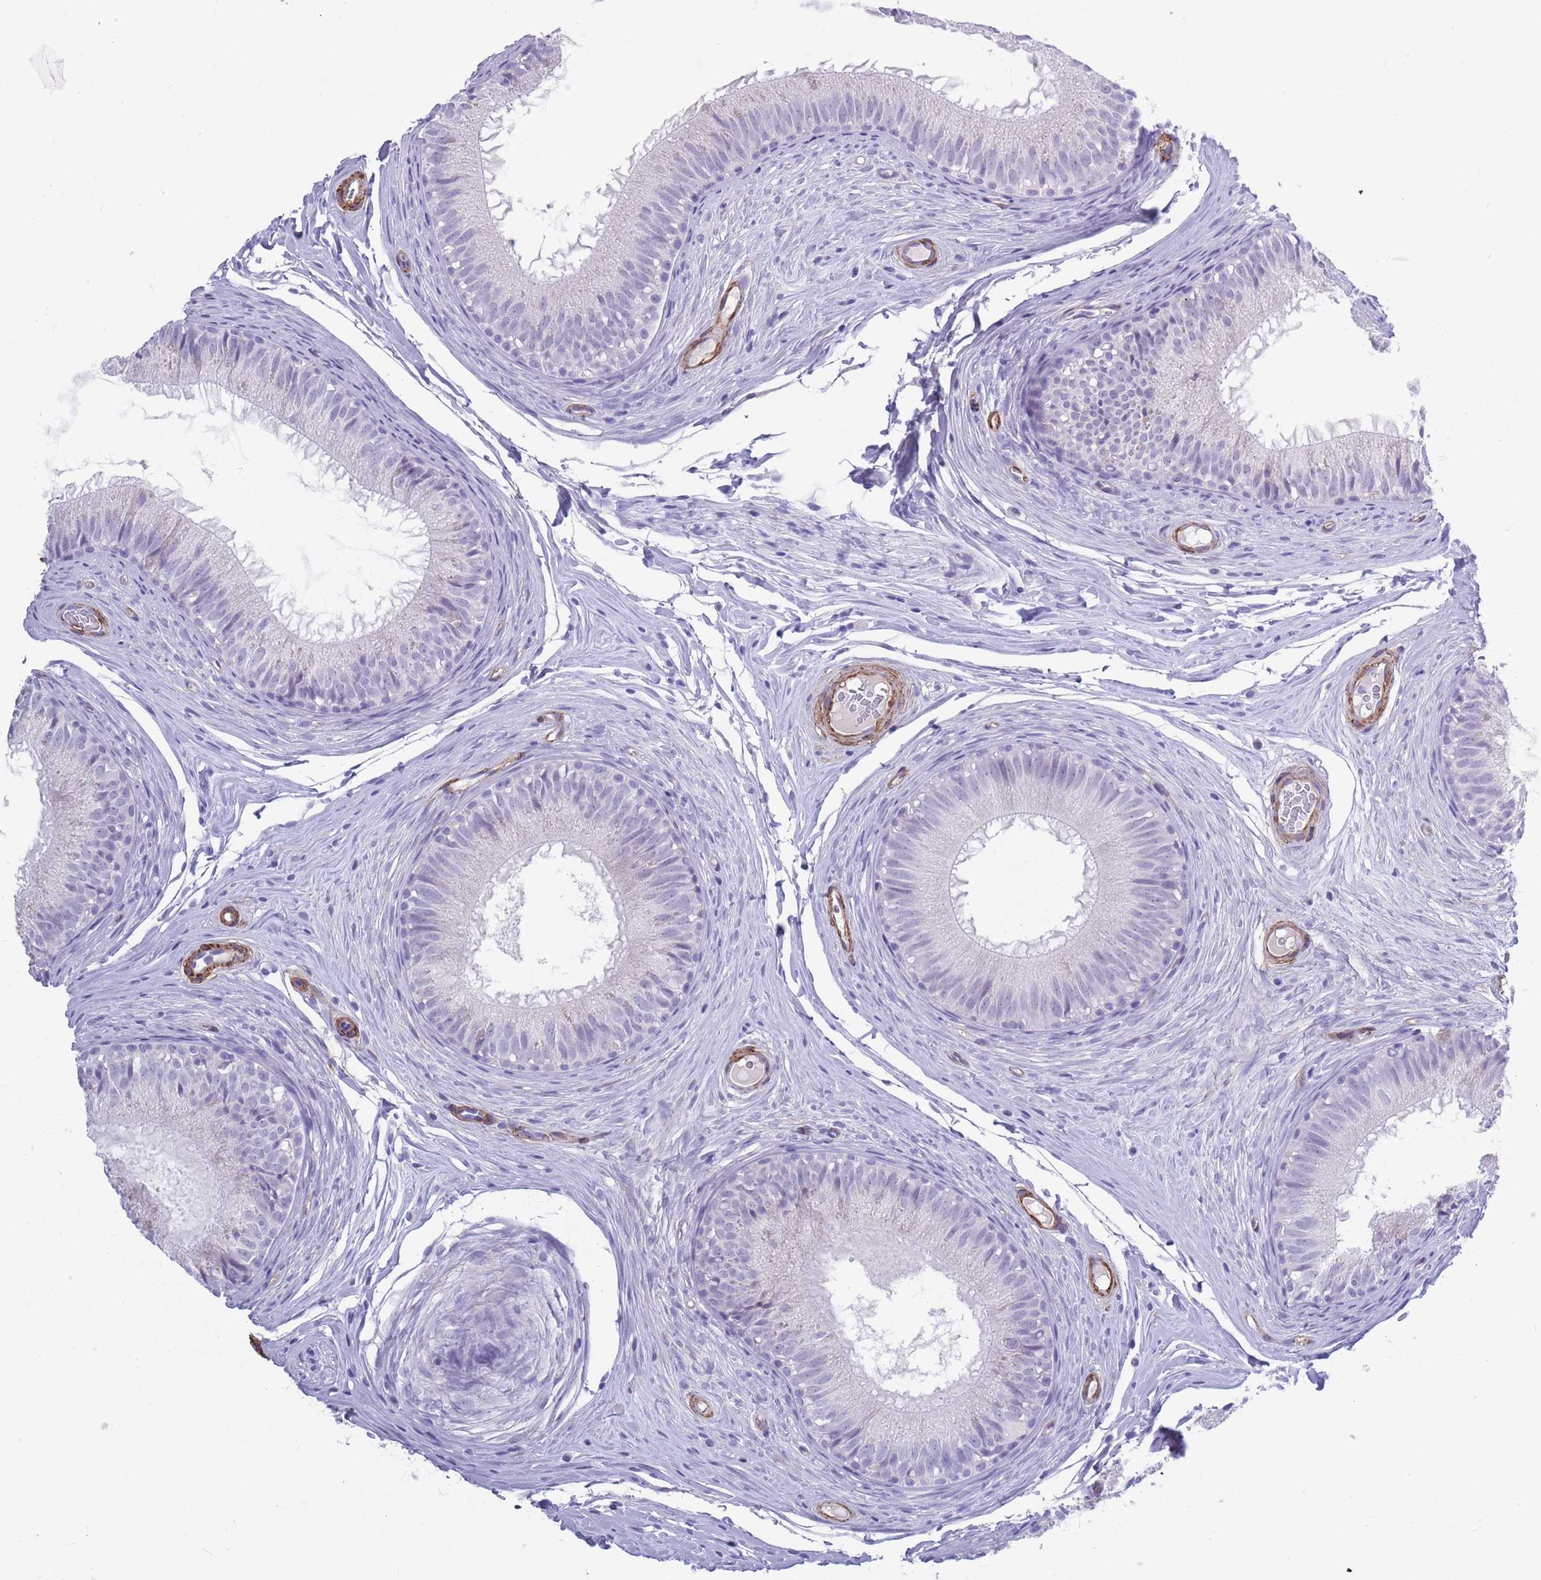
{"staining": {"intensity": "negative", "quantity": "none", "location": "none"}, "tissue": "epididymis", "cell_type": "Glandular cells", "image_type": "normal", "snomed": [{"axis": "morphology", "description": "Normal tissue, NOS"}, {"axis": "topography", "description": "Epididymis"}], "caption": "Immunohistochemical staining of normal human epididymis displays no significant staining in glandular cells.", "gene": "DPYD", "patient": {"sex": "male", "age": 25}}